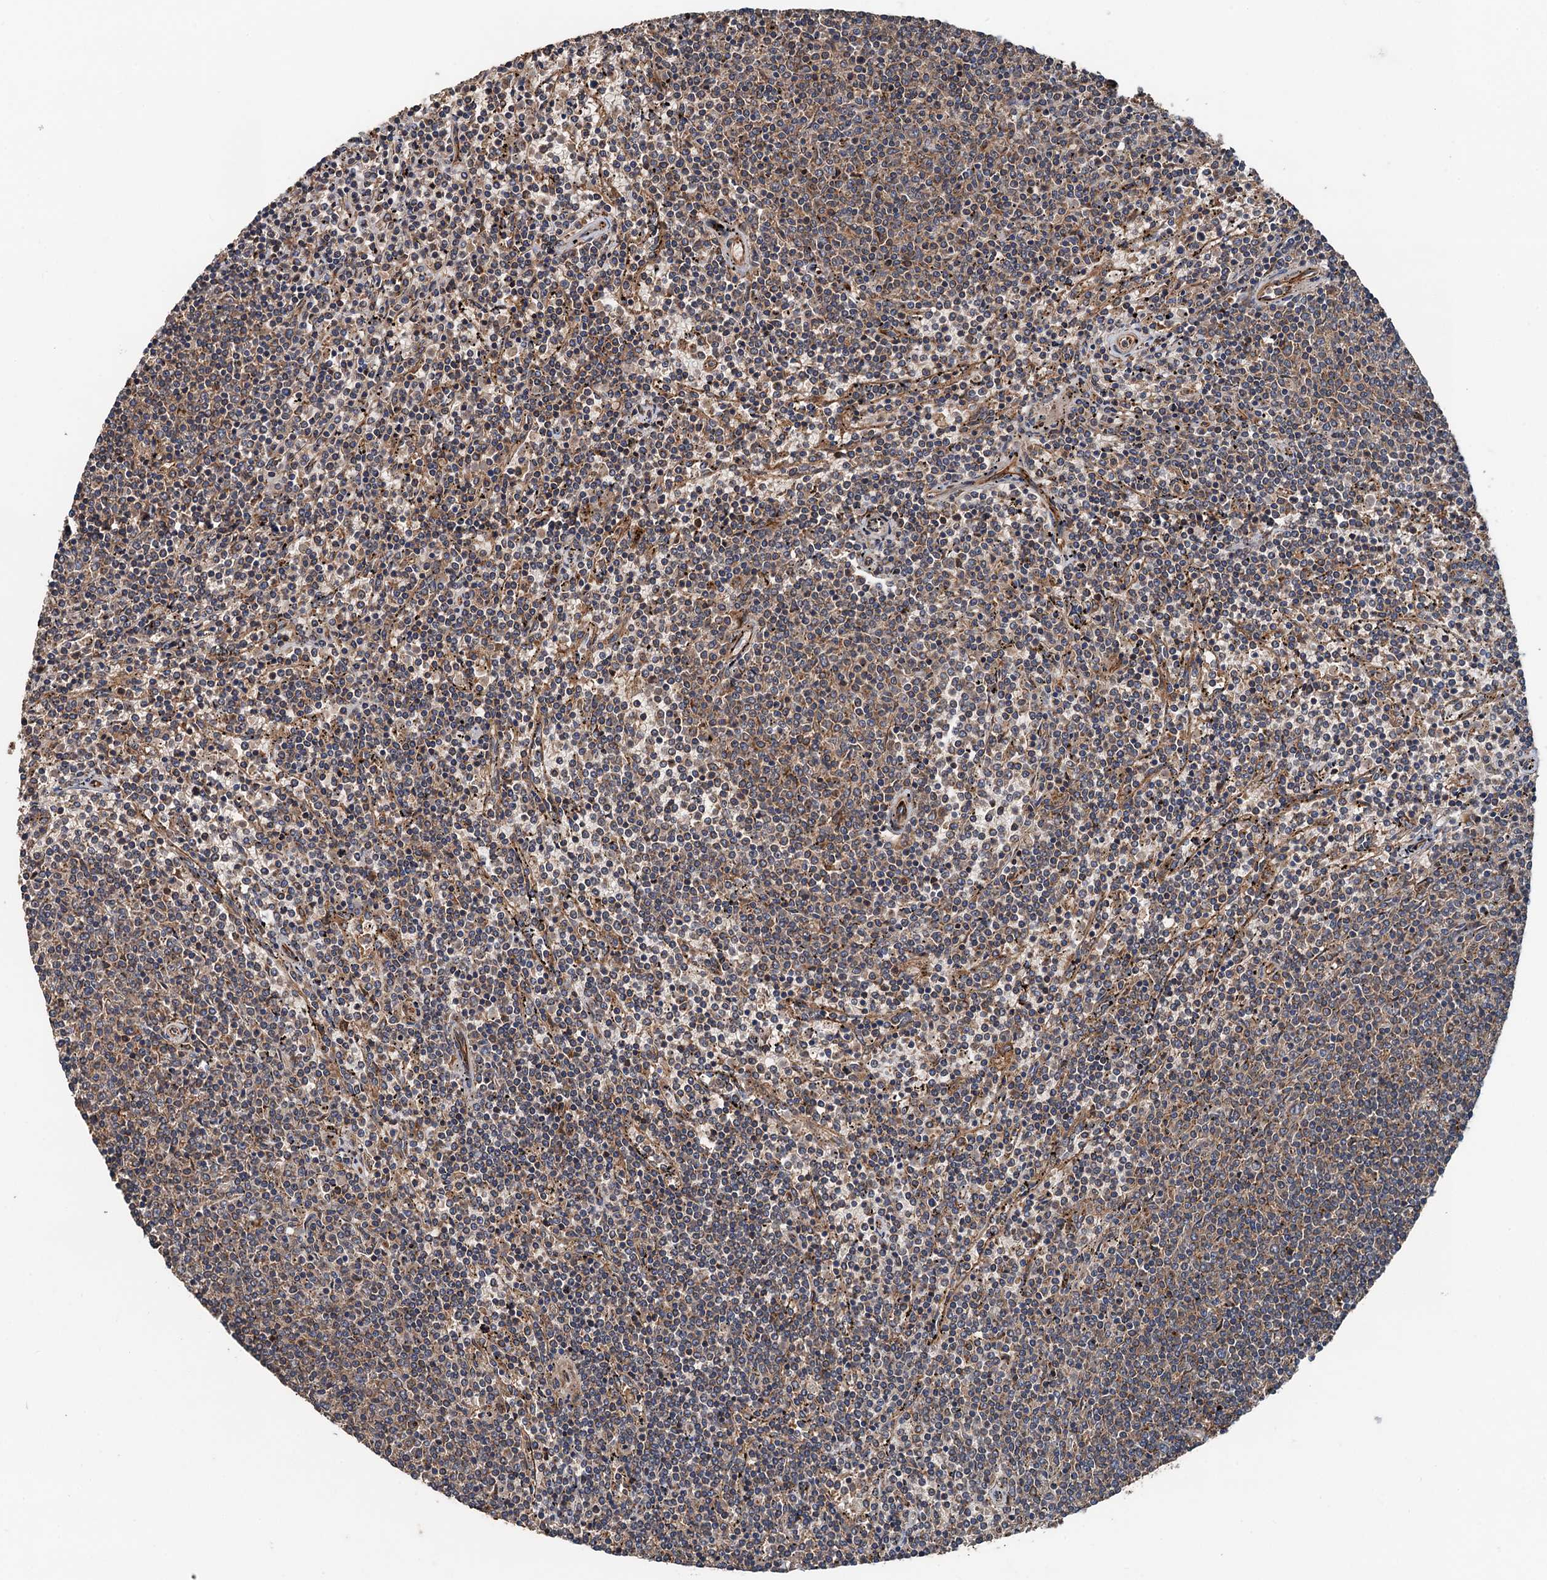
{"staining": {"intensity": "weak", "quantity": "<25%", "location": "cytoplasmic/membranous"}, "tissue": "lymphoma", "cell_type": "Tumor cells", "image_type": "cancer", "snomed": [{"axis": "morphology", "description": "Malignant lymphoma, non-Hodgkin's type, Low grade"}, {"axis": "topography", "description": "Spleen"}], "caption": "Tumor cells are negative for brown protein staining in lymphoma. Brightfield microscopy of immunohistochemistry stained with DAB (3,3'-diaminobenzidine) (brown) and hematoxylin (blue), captured at high magnification.", "gene": "ANKRD26", "patient": {"sex": "female", "age": 50}}